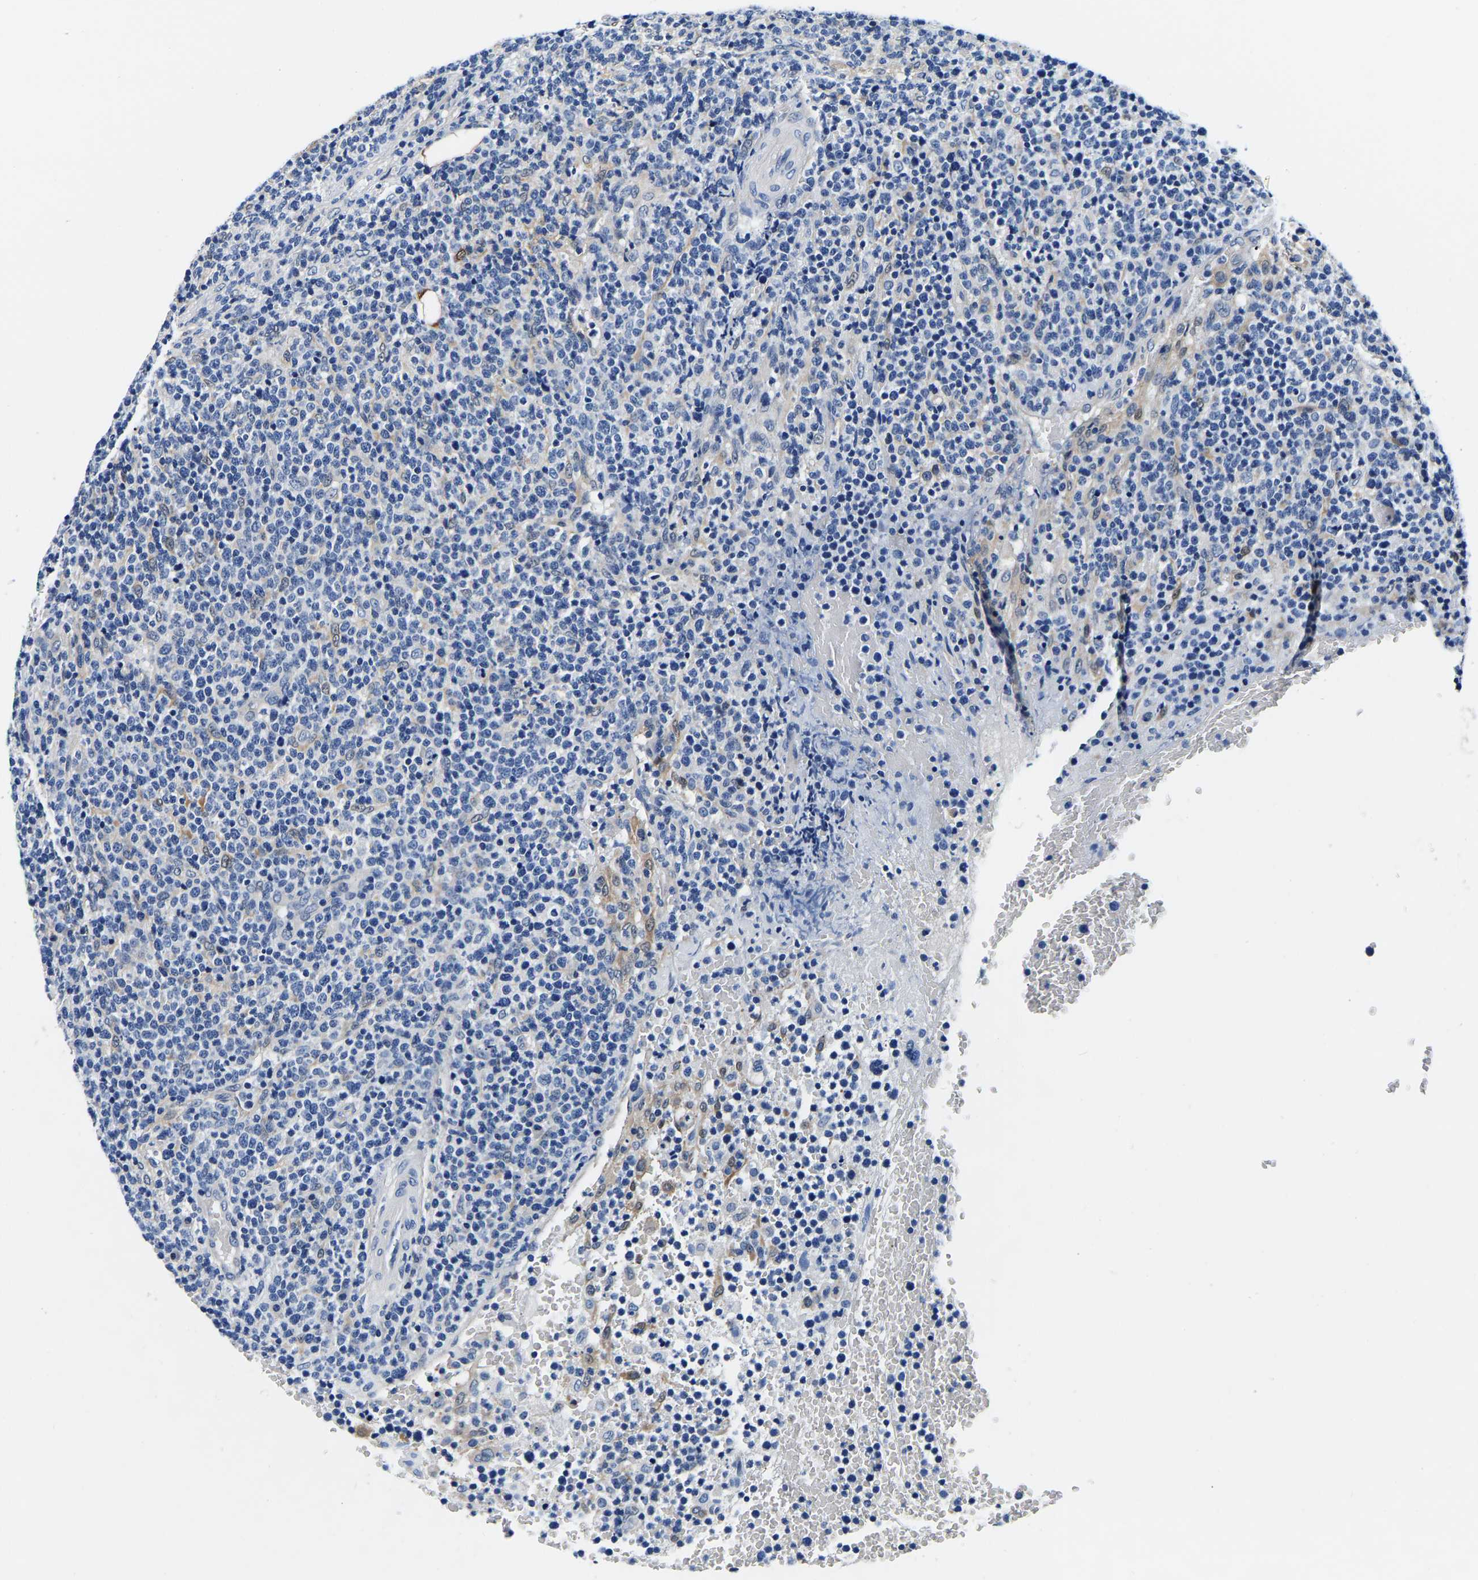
{"staining": {"intensity": "negative", "quantity": "none", "location": "none"}, "tissue": "lymphoma", "cell_type": "Tumor cells", "image_type": "cancer", "snomed": [{"axis": "morphology", "description": "Malignant lymphoma, non-Hodgkin's type, High grade"}, {"axis": "topography", "description": "Lymph node"}], "caption": "Immunohistochemistry photomicrograph of neoplastic tissue: lymphoma stained with DAB (3,3'-diaminobenzidine) exhibits no significant protein positivity in tumor cells. Brightfield microscopy of immunohistochemistry stained with DAB (brown) and hematoxylin (blue), captured at high magnification.", "gene": "ACO1", "patient": {"sex": "male", "age": 61}}